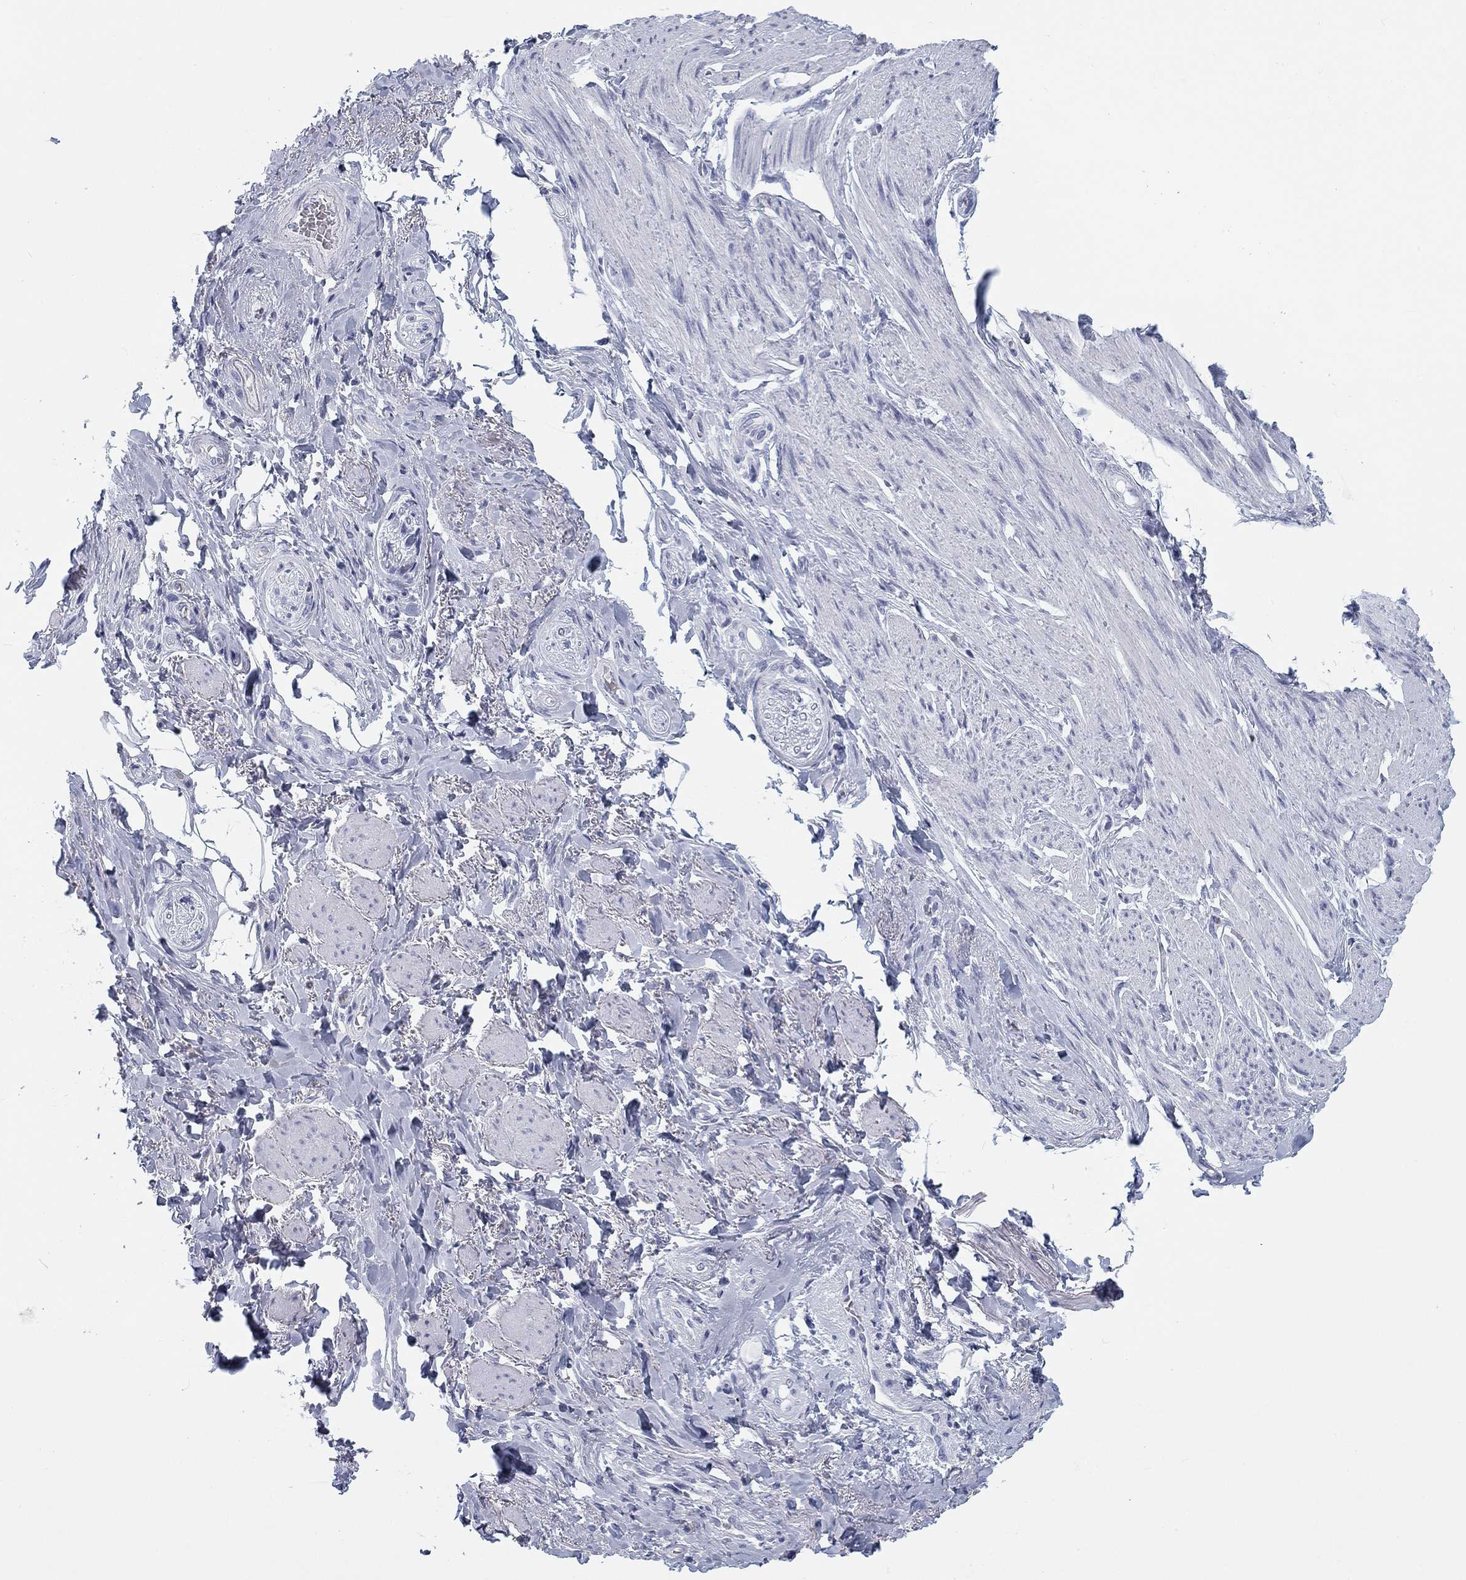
{"staining": {"intensity": "negative", "quantity": "none", "location": "none"}, "tissue": "soft tissue", "cell_type": "Fibroblasts", "image_type": "normal", "snomed": [{"axis": "morphology", "description": "Normal tissue, NOS"}, {"axis": "topography", "description": "Skeletal muscle"}, {"axis": "topography", "description": "Anal"}, {"axis": "topography", "description": "Peripheral nerve tissue"}], "caption": "A high-resolution histopathology image shows immunohistochemistry staining of benign soft tissue, which displays no significant expression in fibroblasts.", "gene": "CALB1", "patient": {"sex": "male", "age": 53}}